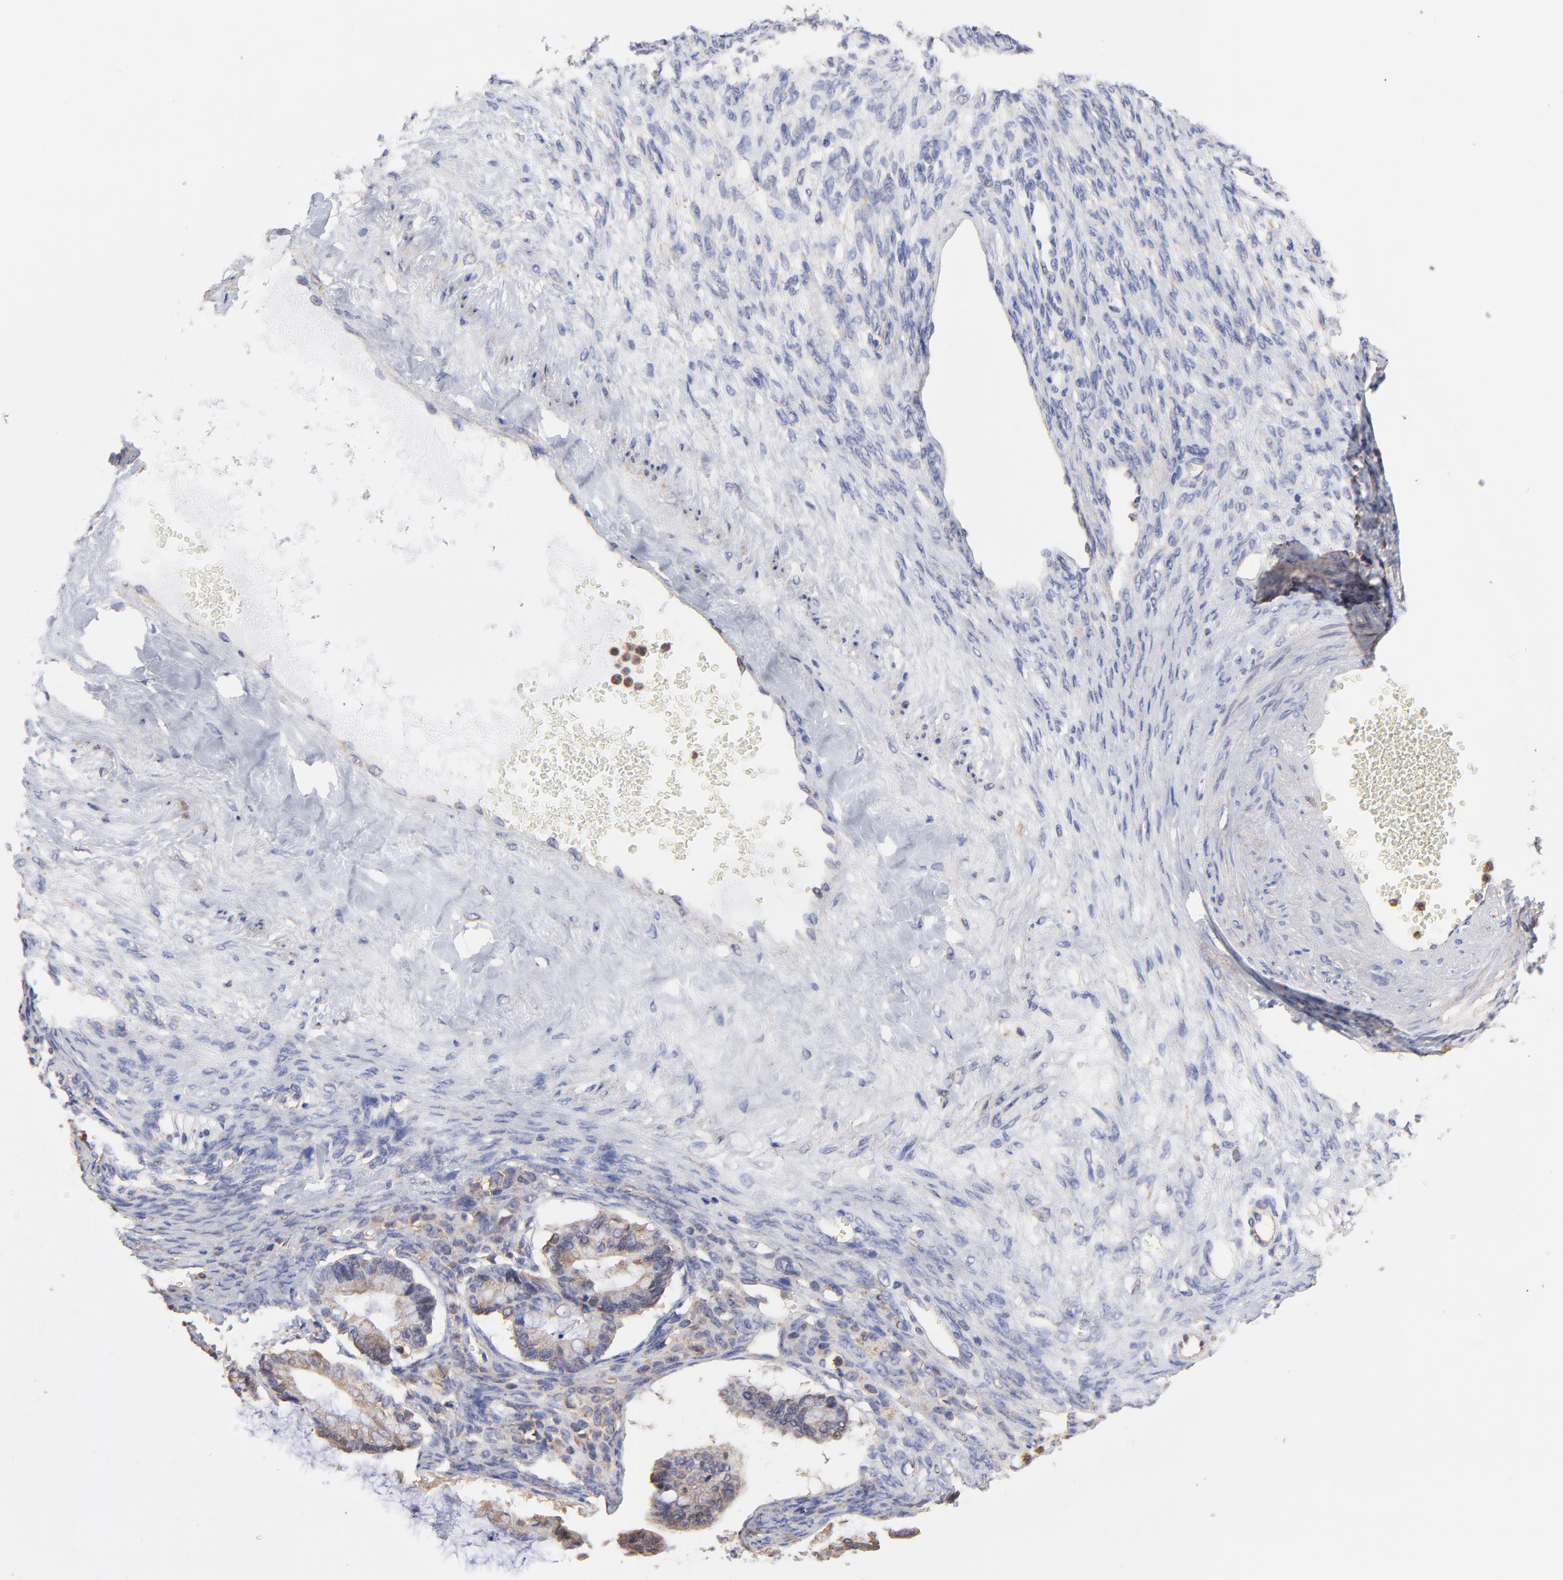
{"staining": {"intensity": "weak", "quantity": ">75%", "location": "cytoplasmic/membranous"}, "tissue": "ovarian cancer", "cell_type": "Tumor cells", "image_type": "cancer", "snomed": [{"axis": "morphology", "description": "Cystadenocarcinoma, mucinous, NOS"}, {"axis": "topography", "description": "Ovary"}], "caption": "Immunohistochemical staining of ovarian mucinous cystadenocarcinoma shows weak cytoplasmic/membranous protein expression in about >75% of tumor cells.", "gene": "PFKM", "patient": {"sex": "female", "age": 57}}